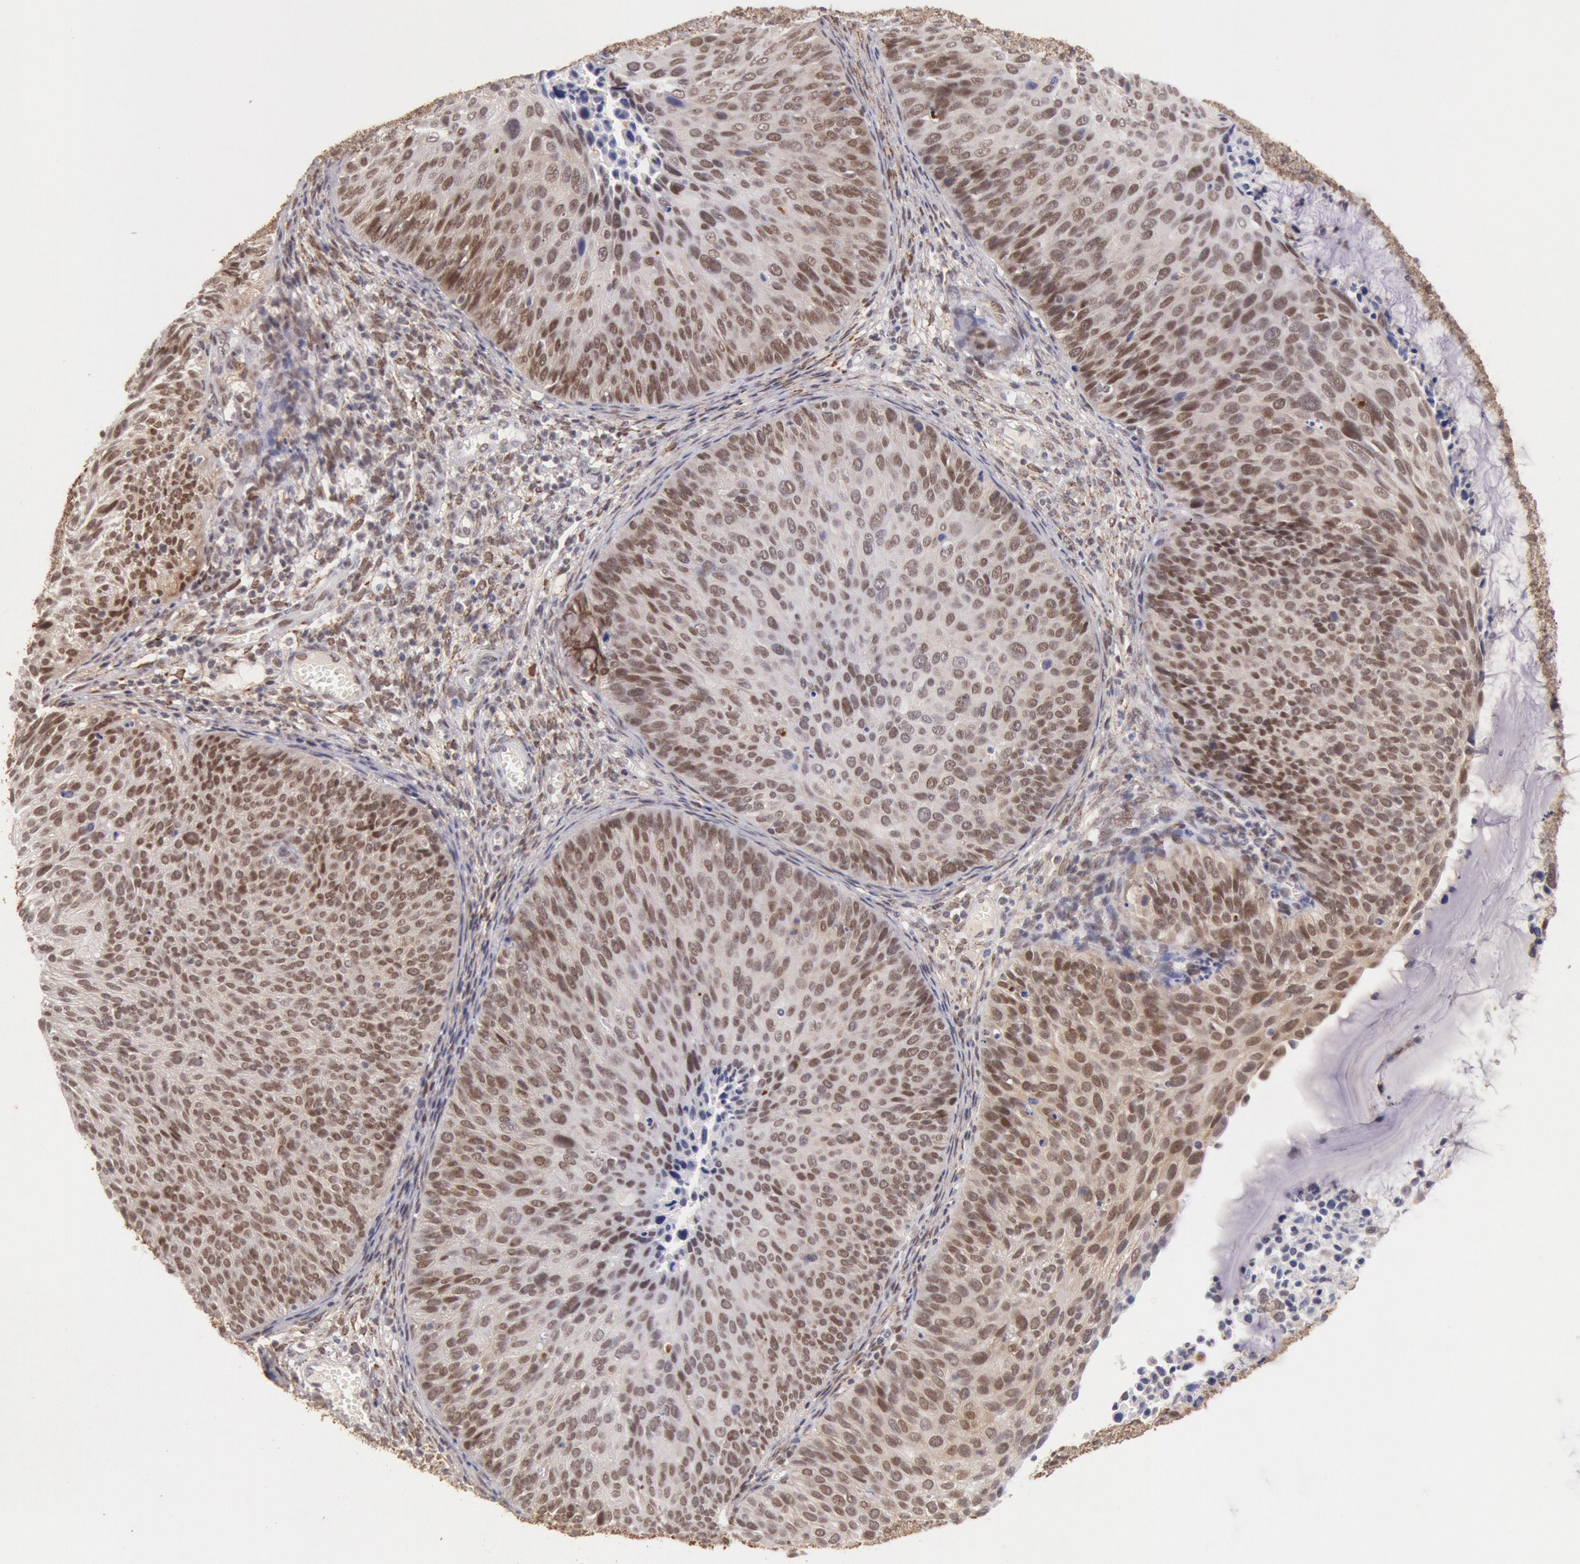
{"staining": {"intensity": "moderate", "quantity": ">75%", "location": "nuclear"}, "tissue": "cervical cancer", "cell_type": "Tumor cells", "image_type": "cancer", "snomed": [{"axis": "morphology", "description": "Squamous cell carcinoma, NOS"}, {"axis": "topography", "description": "Cervix"}], "caption": "Immunohistochemistry of cervical cancer (squamous cell carcinoma) displays medium levels of moderate nuclear expression in approximately >75% of tumor cells. (Brightfield microscopy of DAB IHC at high magnification).", "gene": "CDKN2B", "patient": {"sex": "female", "age": 36}}